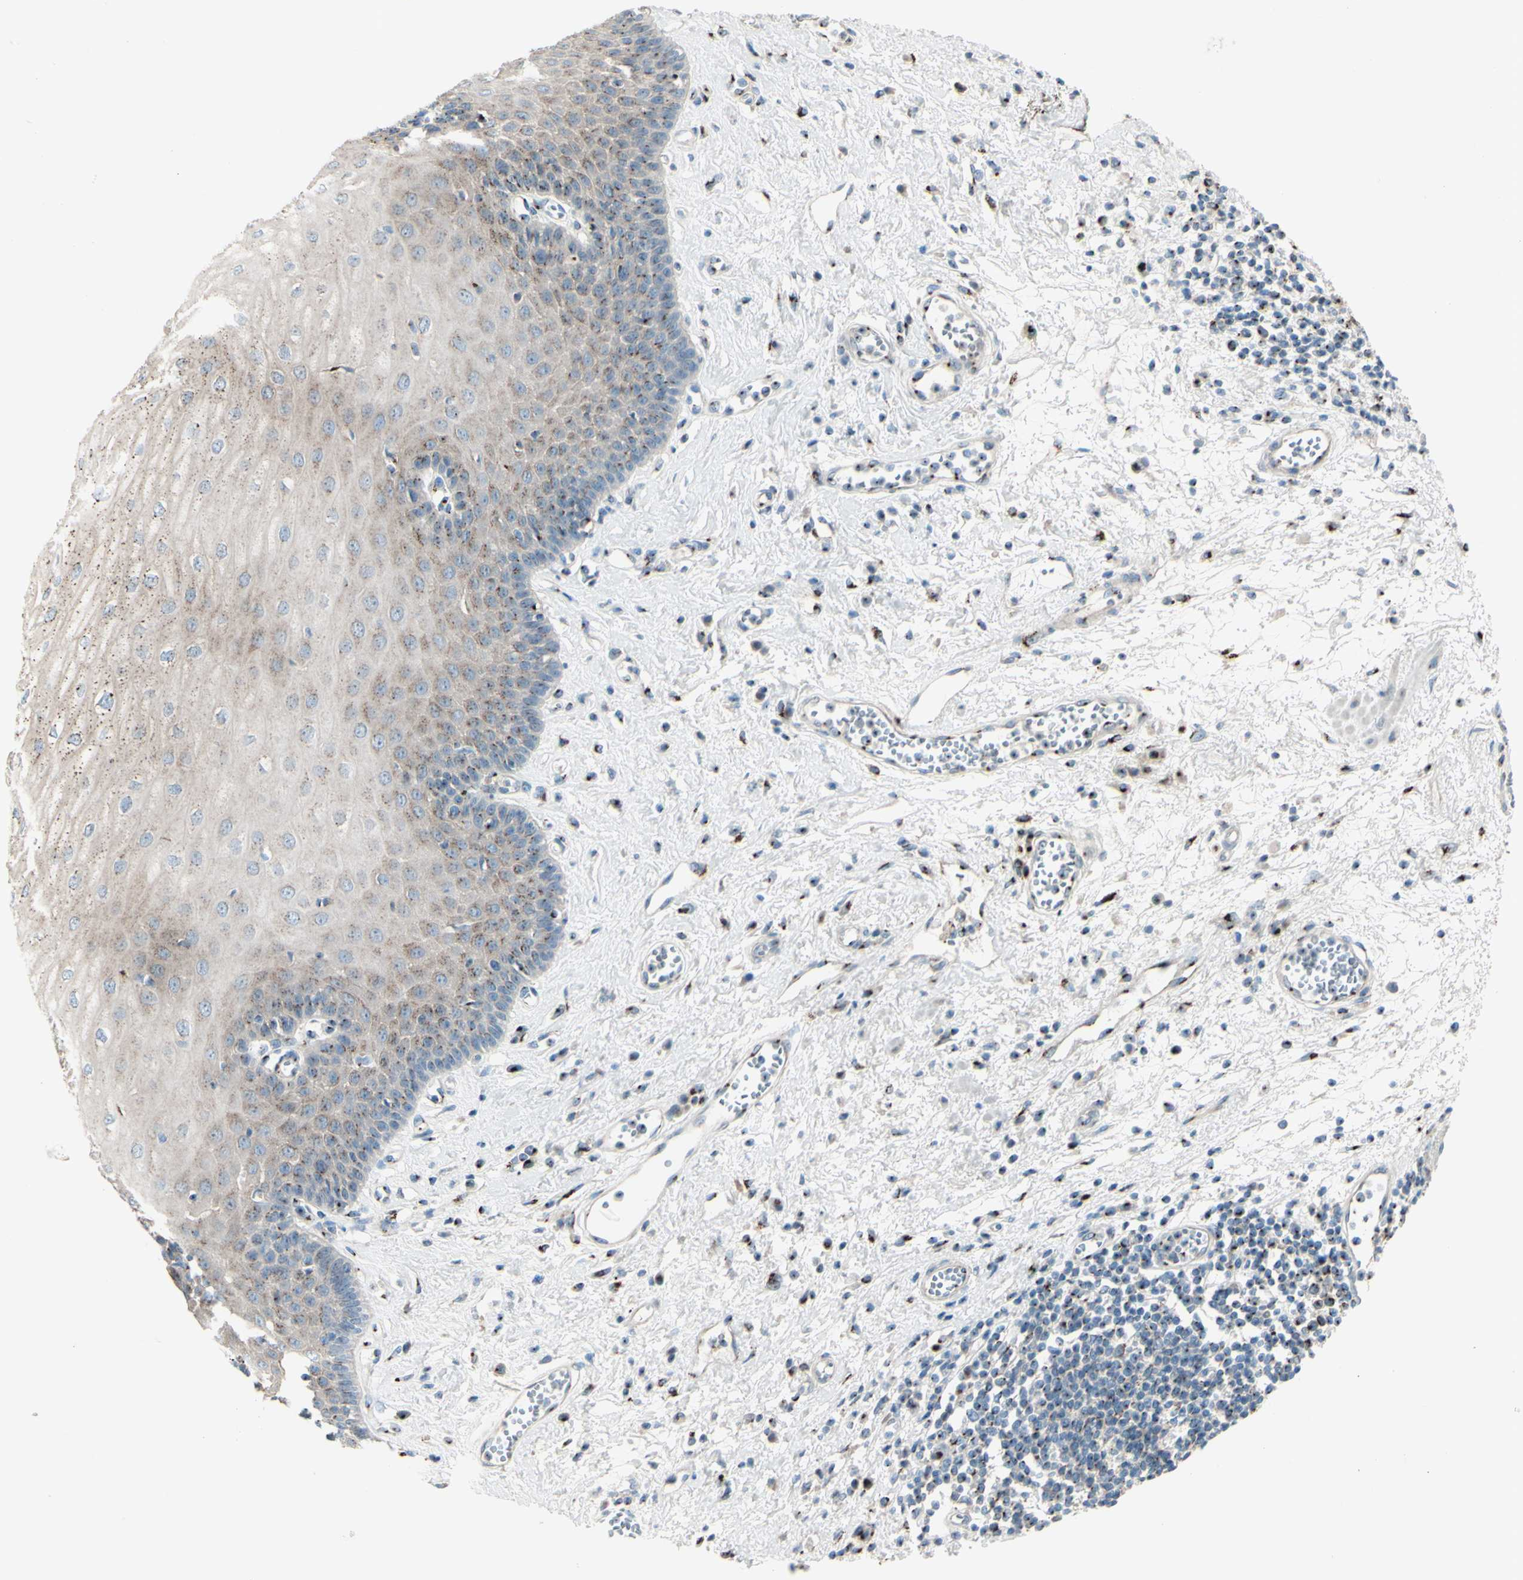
{"staining": {"intensity": "moderate", "quantity": "25%-75%", "location": "cytoplasmic/membranous"}, "tissue": "esophagus", "cell_type": "Squamous epithelial cells", "image_type": "normal", "snomed": [{"axis": "morphology", "description": "Normal tissue, NOS"}, {"axis": "morphology", "description": "Squamous cell carcinoma, NOS"}, {"axis": "topography", "description": "Esophagus"}], "caption": "Brown immunohistochemical staining in benign human esophagus demonstrates moderate cytoplasmic/membranous expression in about 25%-75% of squamous epithelial cells. (DAB IHC, brown staining for protein, blue staining for nuclei).", "gene": "B4GALT1", "patient": {"sex": "male", "age": 65}}